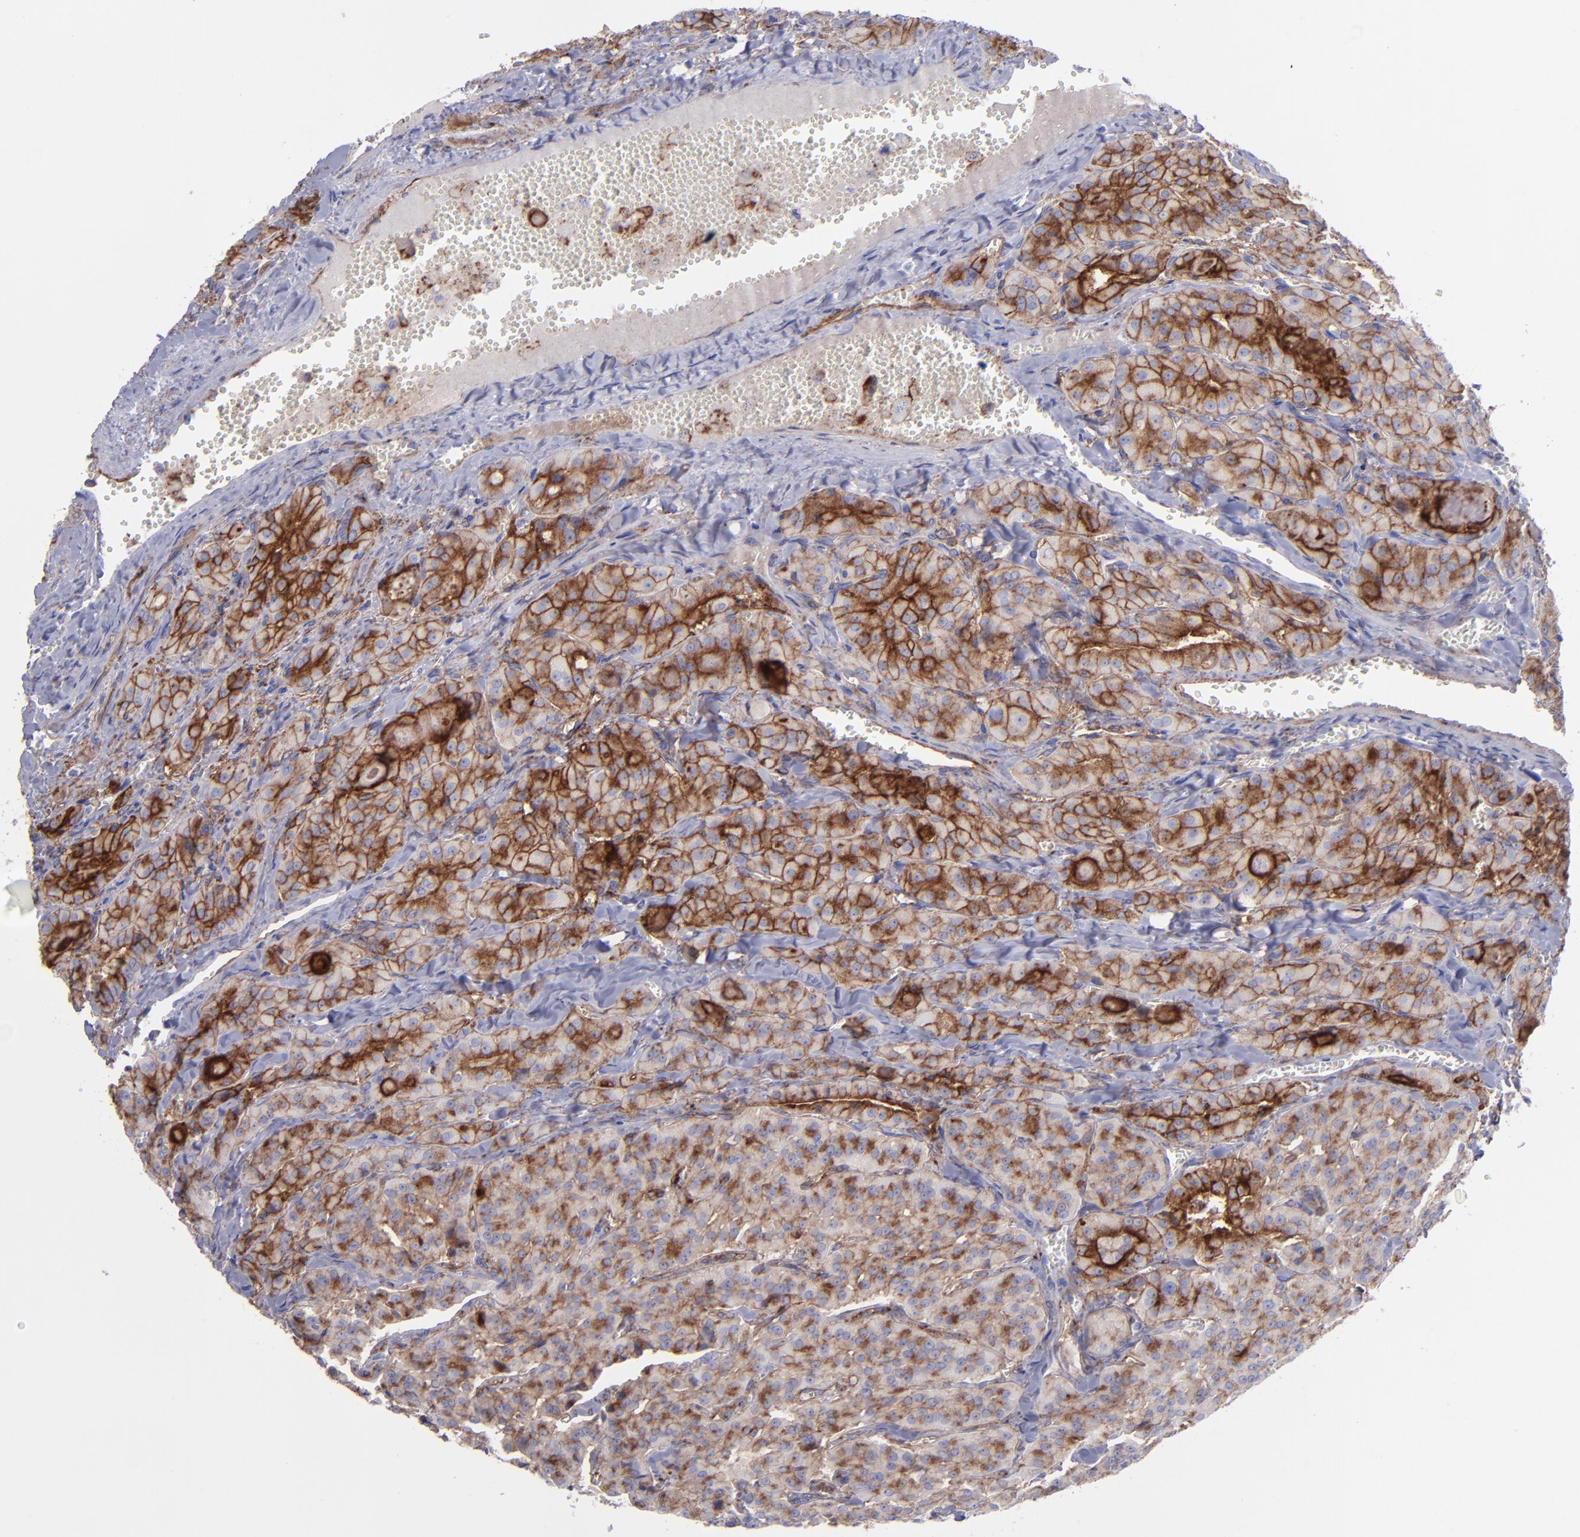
{"staining": {"intensity": "moderate", "quantity": ">75%", "location": "cytoplasmic/membranous"}, "tissue": "thyroid cancer", "cell_type": "Tumor cells", "image_type": "cancer", "snomed": [{"axis": "morphology", "description": "Carcinoma, NOS"}, {"axis": "topography", "description": "Thyroid gland"}], "caption": "The photomicrograph exhibits immunohistochemical staining of thyroid cancer. There is moderate cytoplasmic/membranous expression is seen in about >75% of tumor cells. The staining was performed using DAB, with brown indicating positive protein expression. Nuclei are stained blue with hematoxylin.", "gene": "ITGAV", "patient": {"sex": "male", "age": 76}}